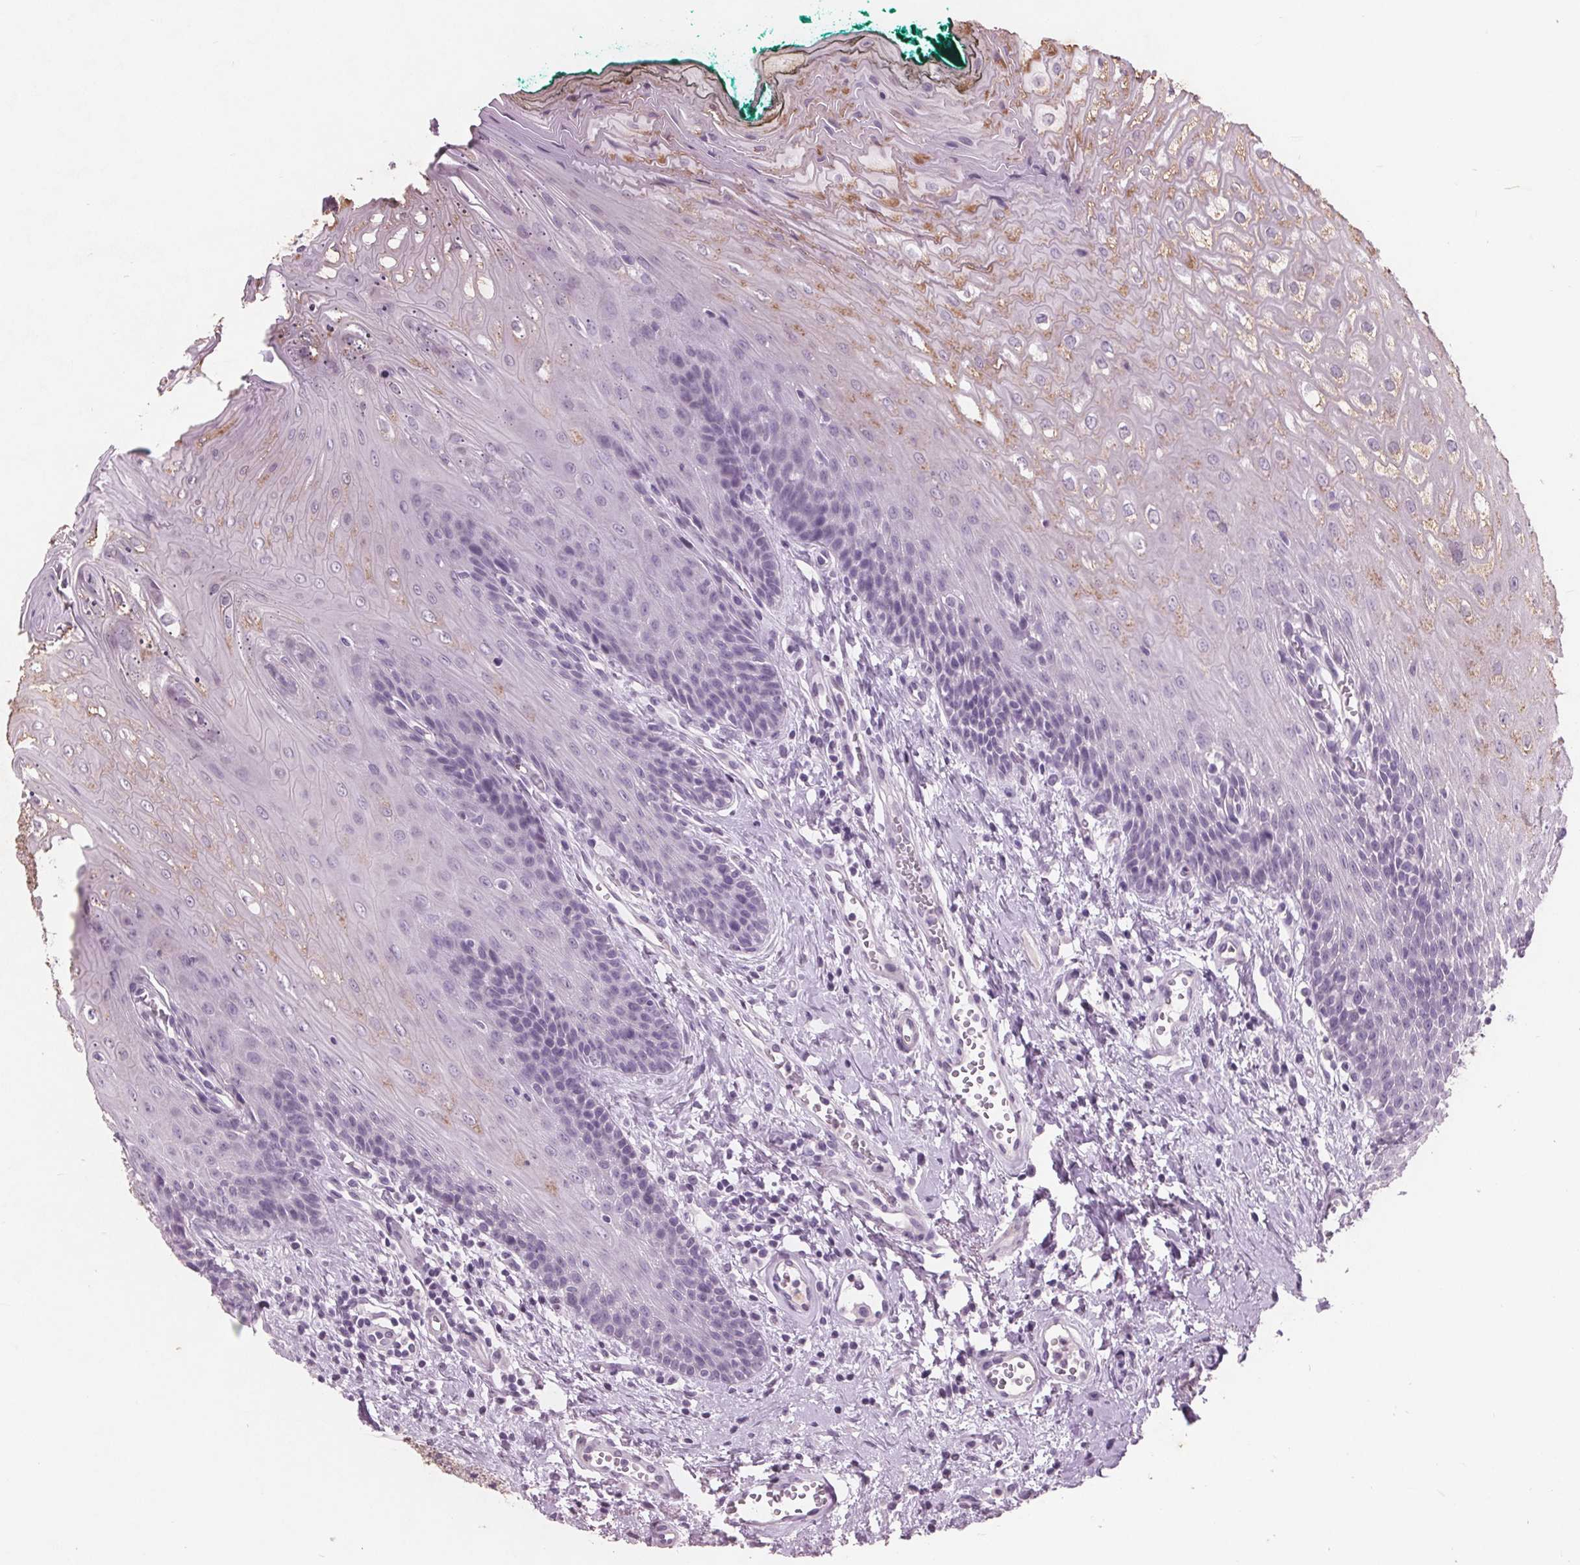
{"staining": {"intensity": "moderate", "quantity": "<25%", "location": "cytoplasmic/membranous"}, "tissue": "oral mucosa", "cell_type": "Squamous epithelial cells", "image_type": "normal", "snomed": [{"axis": "morphology", "description": "Normal tissue, NOS"}, {"axis": "topography", "description": "Oral tissue"}], "caption": "Squamous epithelial cells show low levels of moderate cytoplasmic/membranous expression in approximately <25% of cells in benign oral mucosa. (DAB (3,3'-diaminobenzidine) IHC with brightfield microscopy, high magnification).", "gene": "PTPN14", "patient": {"sex": "female", "age": 68}}